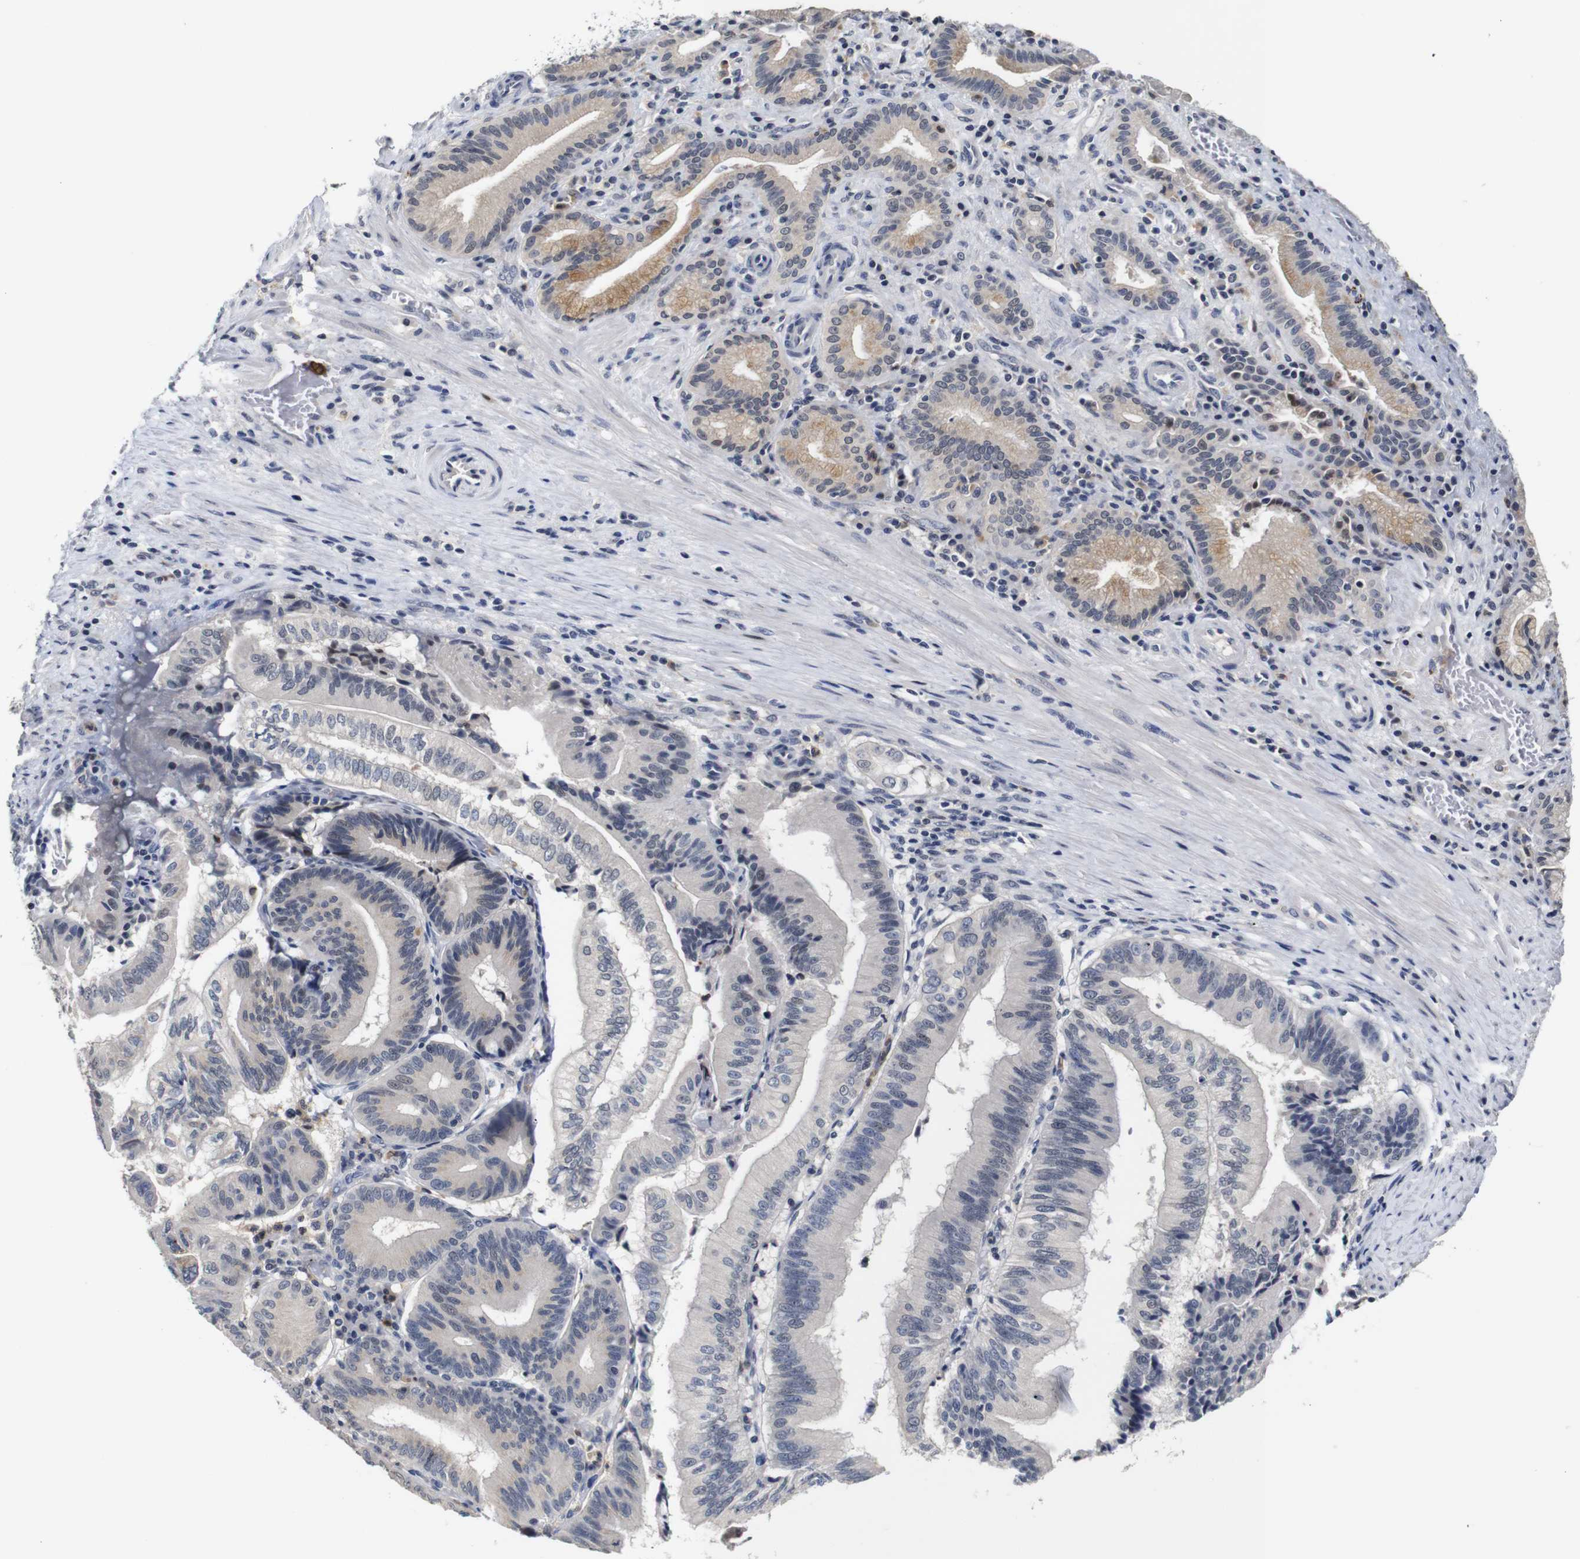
{"staining": {"intensity": "moderate", "quantity": "<25%", "location": "cytoplasmic/membranous"}, "tissue": "pancreatic cancer", "cell_type": "Tumor cells", "image_type": "cancer", "snomed": [{"axis": "morphology", "description": "Adenocarcinoma, NOS"}, {"axis": "topography", "description": "Pancreas"}], "caption": "Pancreatic cancer stained with a brown dye shows moderate cytoplasmic/membranous positive expression in approximately <25% of tumor cells.", "gene": "NTRK3", "patient": {"sex": "male", "age": 82}}